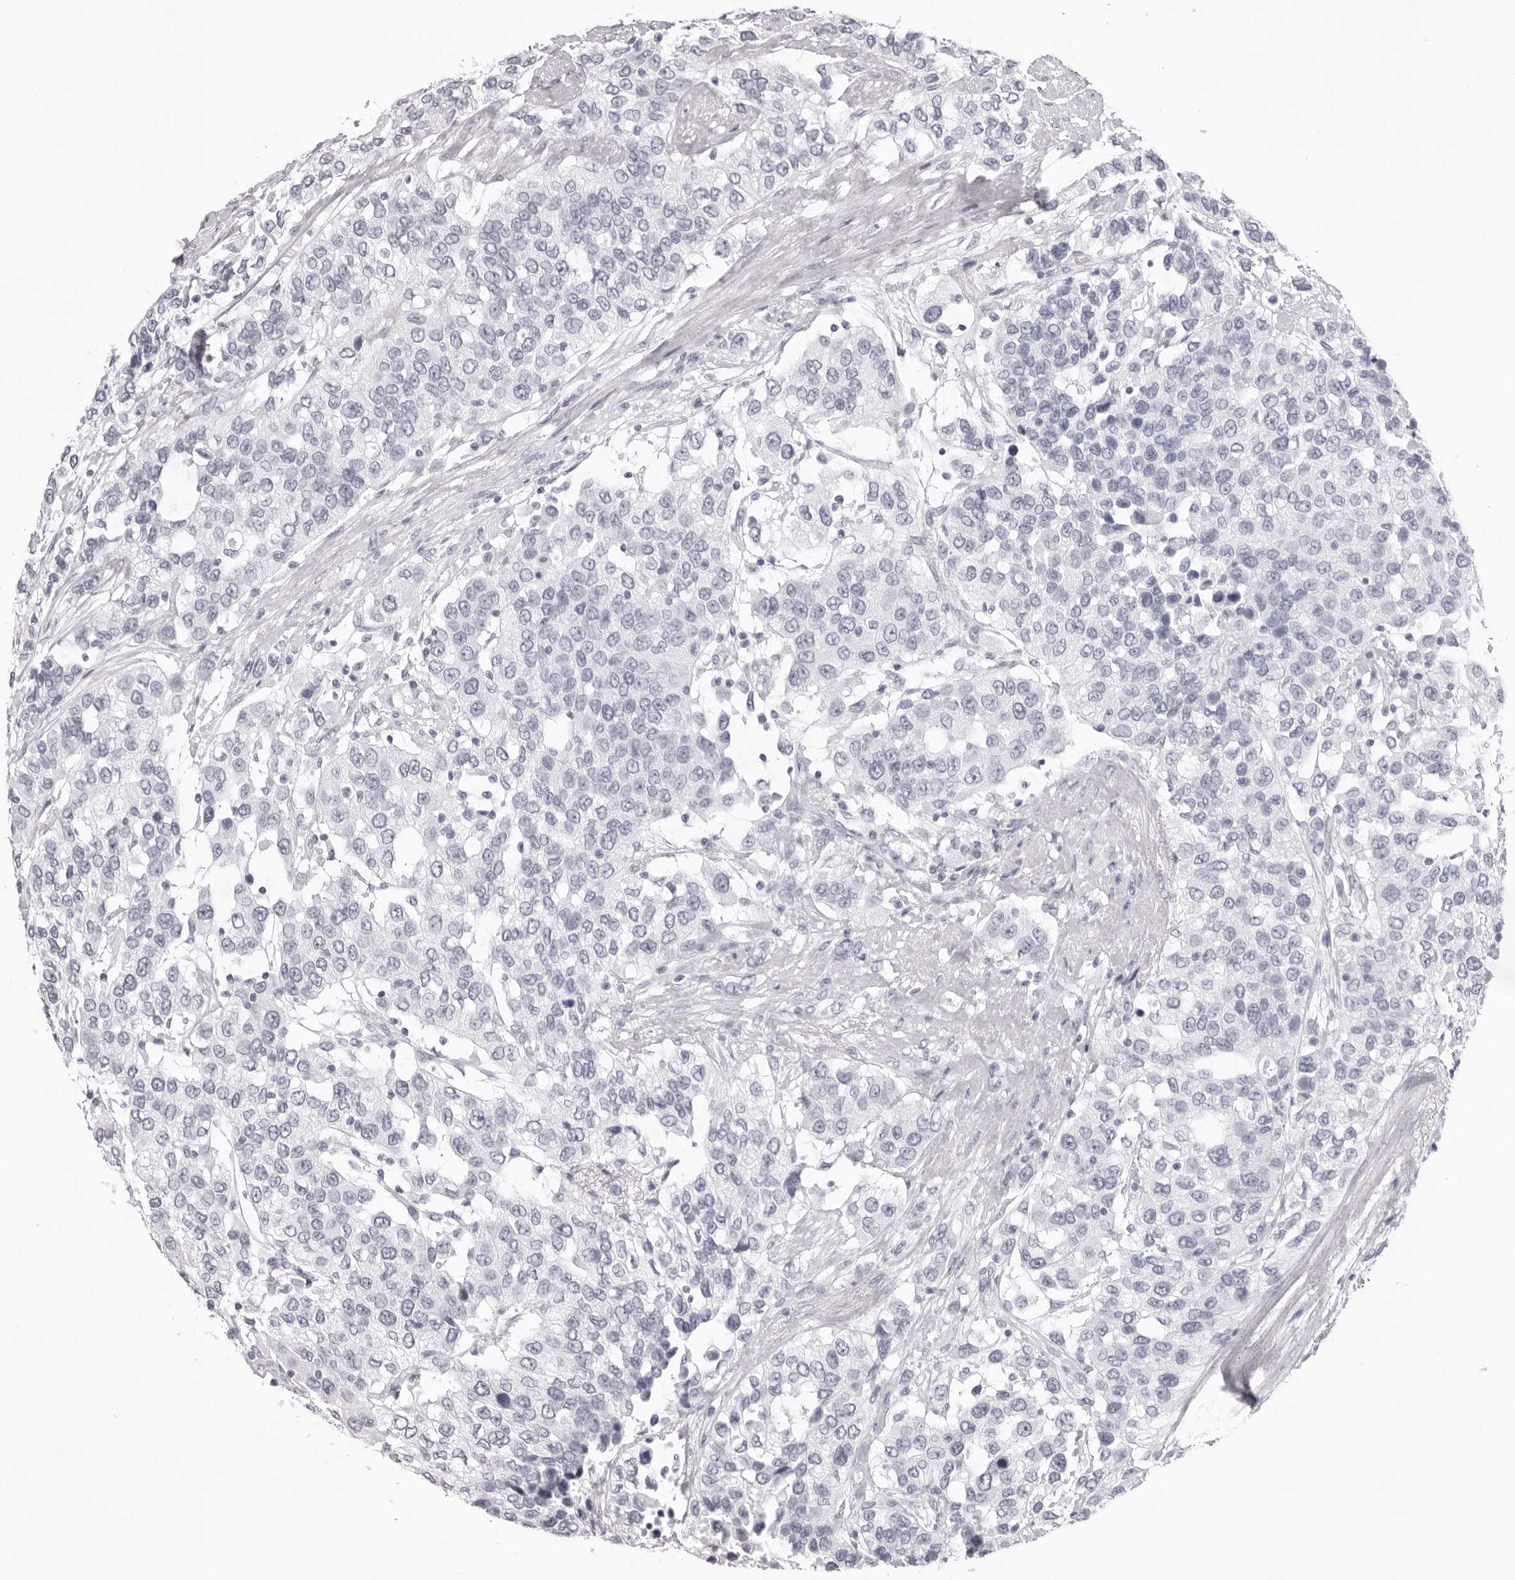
{"staining": {"intensity": "negative", "quantity": "none", "location": "none"}, "tissue": "urothelial cancer", "cell_type": "Tumor cells", "image_type": "cancer", "snomed": [{"axis": "morphology", "description": "Urothelial carcinoma, High grade"}, {"axis": "topography", "description": "Urinary bladder"}], "caption": "Tumor cells show no significant protein staining in high-grade urothelial carcinoma.", "gene": "CST1", "patient": {"sex": "female", "age": 80}}